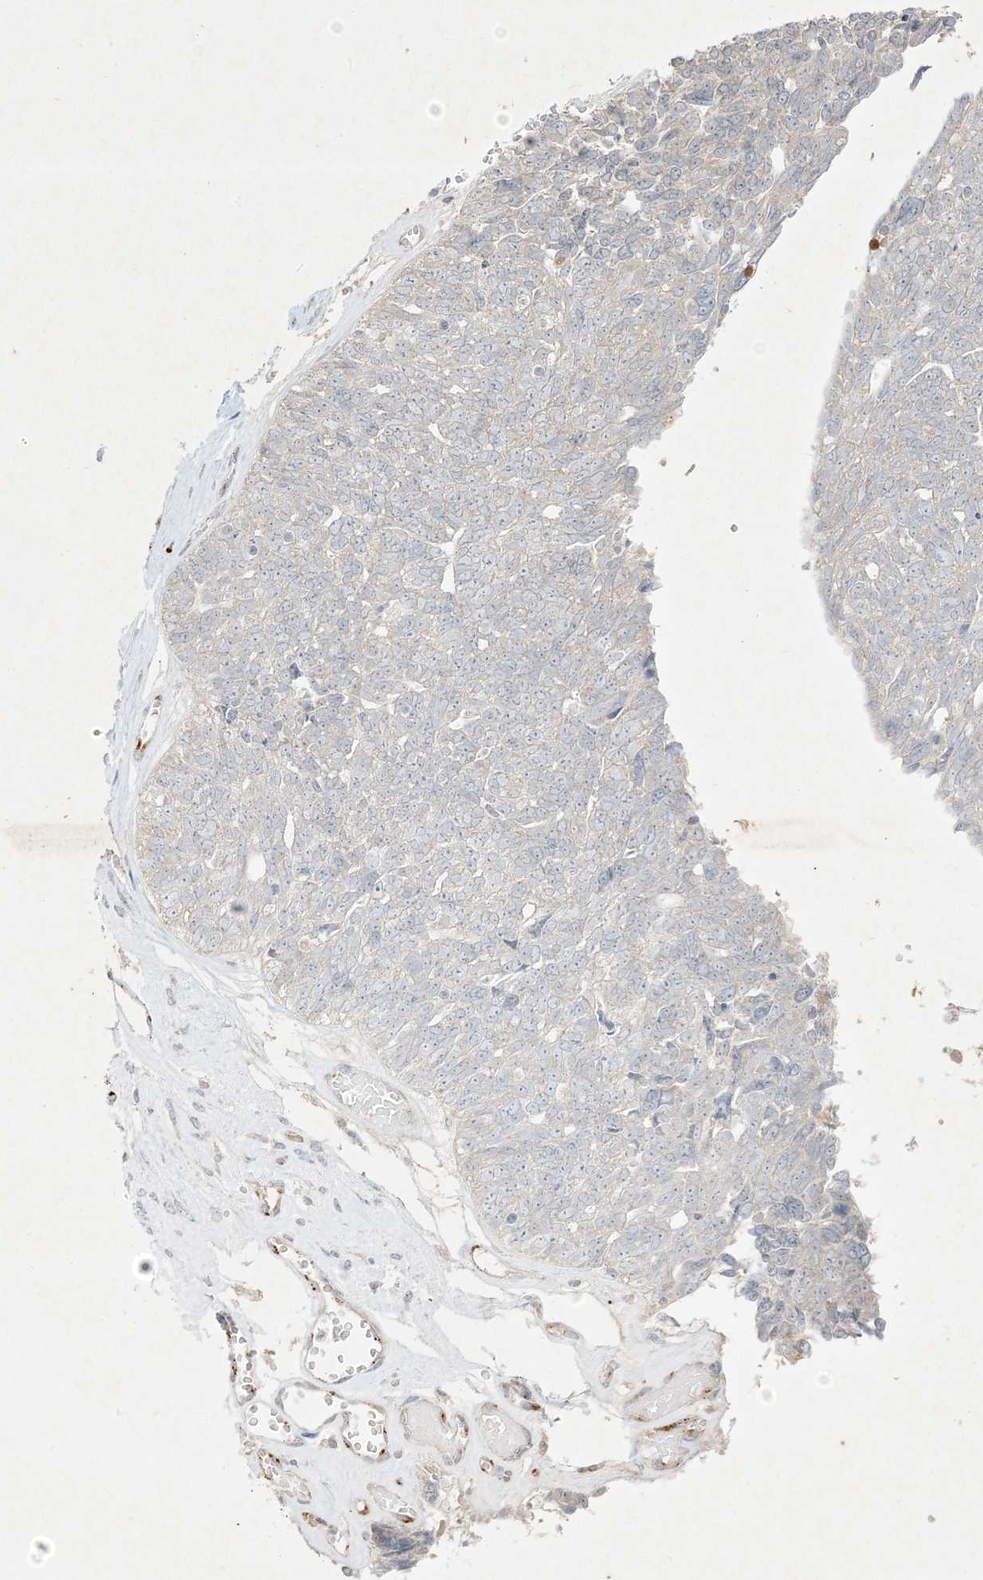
{"staining": {"intensity": "negative", "quantity": "none", "location": "none"}, "tissue": "ovarian cancer", "cell_type": "Tumor cells", "image_type": "cancer", "snomed": [{"axis": "morphology", "description": "Cystadenocarcinoma, serous, NOS"}, {"axis": "topography", "description": "Ovary"}], "caption": "DAB immunohistochemical staining of human ovarian cancer (serous cystadenocarcinoma) displays no significant staining in tumor cells.", "gene": "PRSS36", "patient": {"sex": "female", "age": 79}}